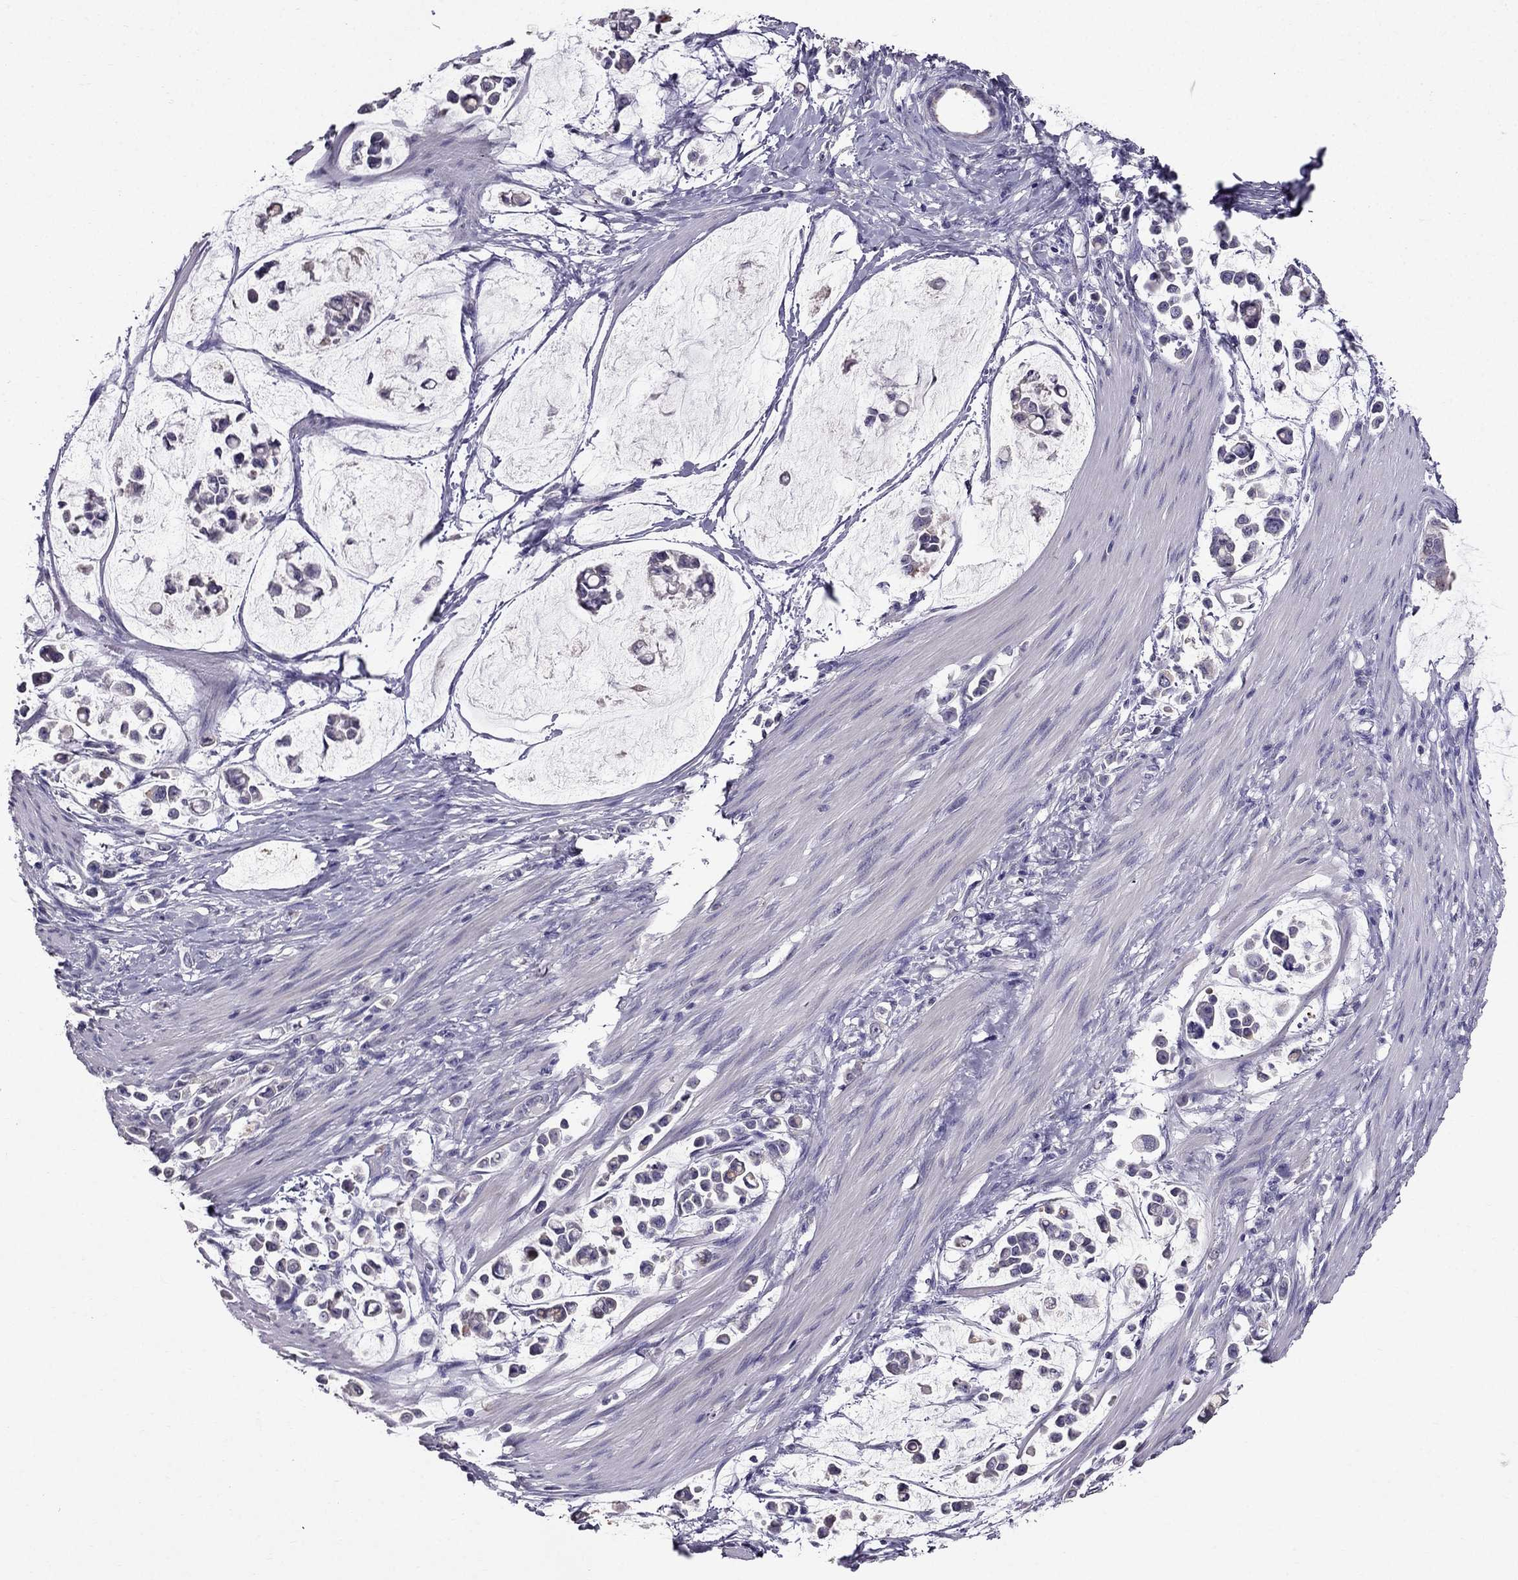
{"staining": {"intensity": "negative", "quantity": "none", "location": "none"}, "tissue": "stomach cancer", "cell_type": "Tumor cells", "image_type": "cancer", "snomed": [{"axis": "morphology", "description": "Adenocarcinoma, NOS"}, {"axis": "topography", "description": "Stomach"}], "caption": "Tumor cells show no significant expression in stomach cancer.", "gene": "SCG5", "patient": {"sex": "male", "age": 82}}